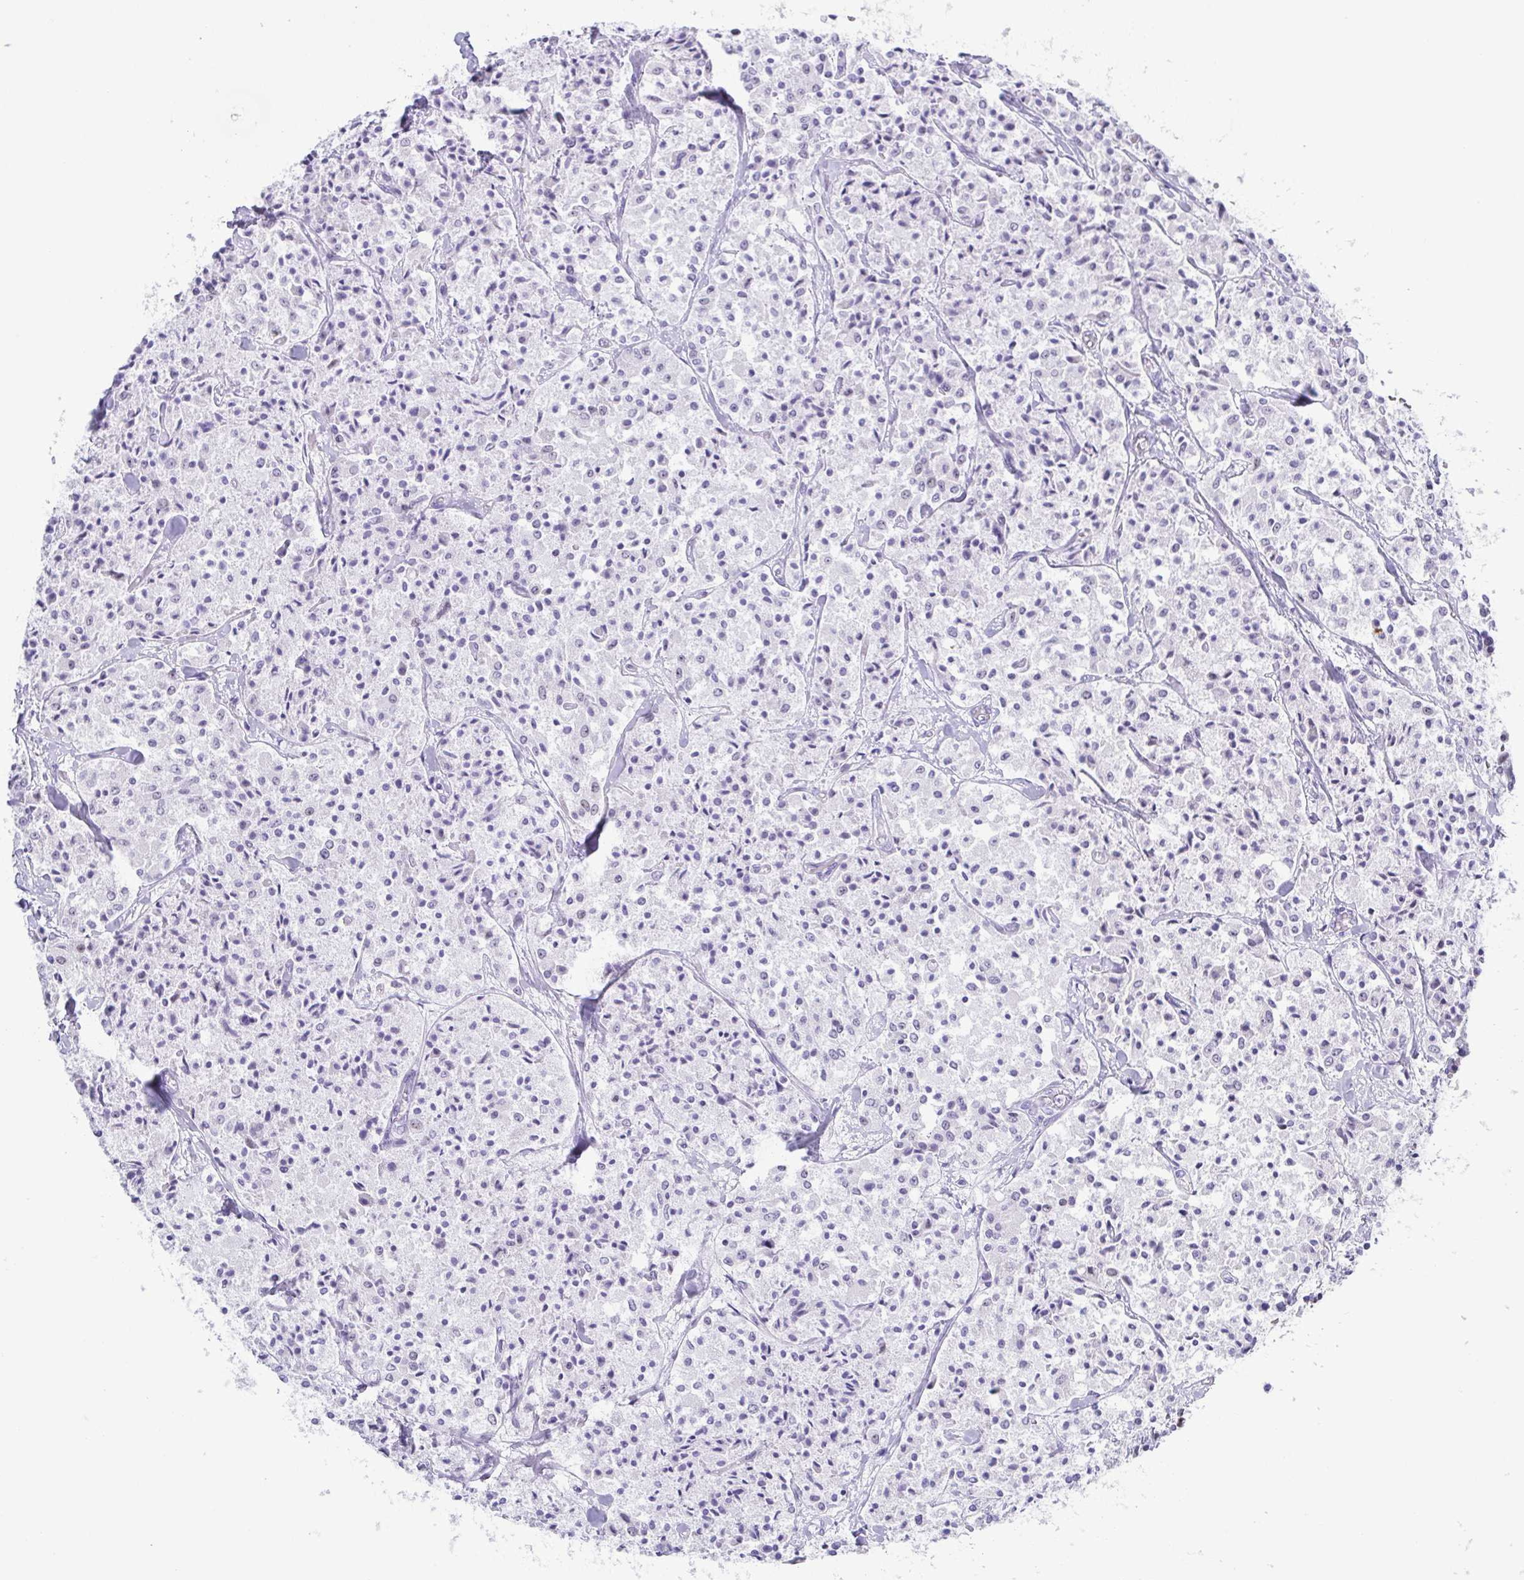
{"staining": {"intensity": "negative", "quantity": "none", "location": "none"}, "tissue": "carcinoid", "cell_type": "Tumor cells", "image_type": "cancer", "snomed": [{"axis": "morphology", "description": "Carcinoid, malignant, NOS"}, {"axis": "topography", "description": "Lung"}], "caption": "A micrograph of human carcinoid is negative for staining in tumor cells.", "gene": "BZW1", "patient": {"sex": "male", "age": 71}}